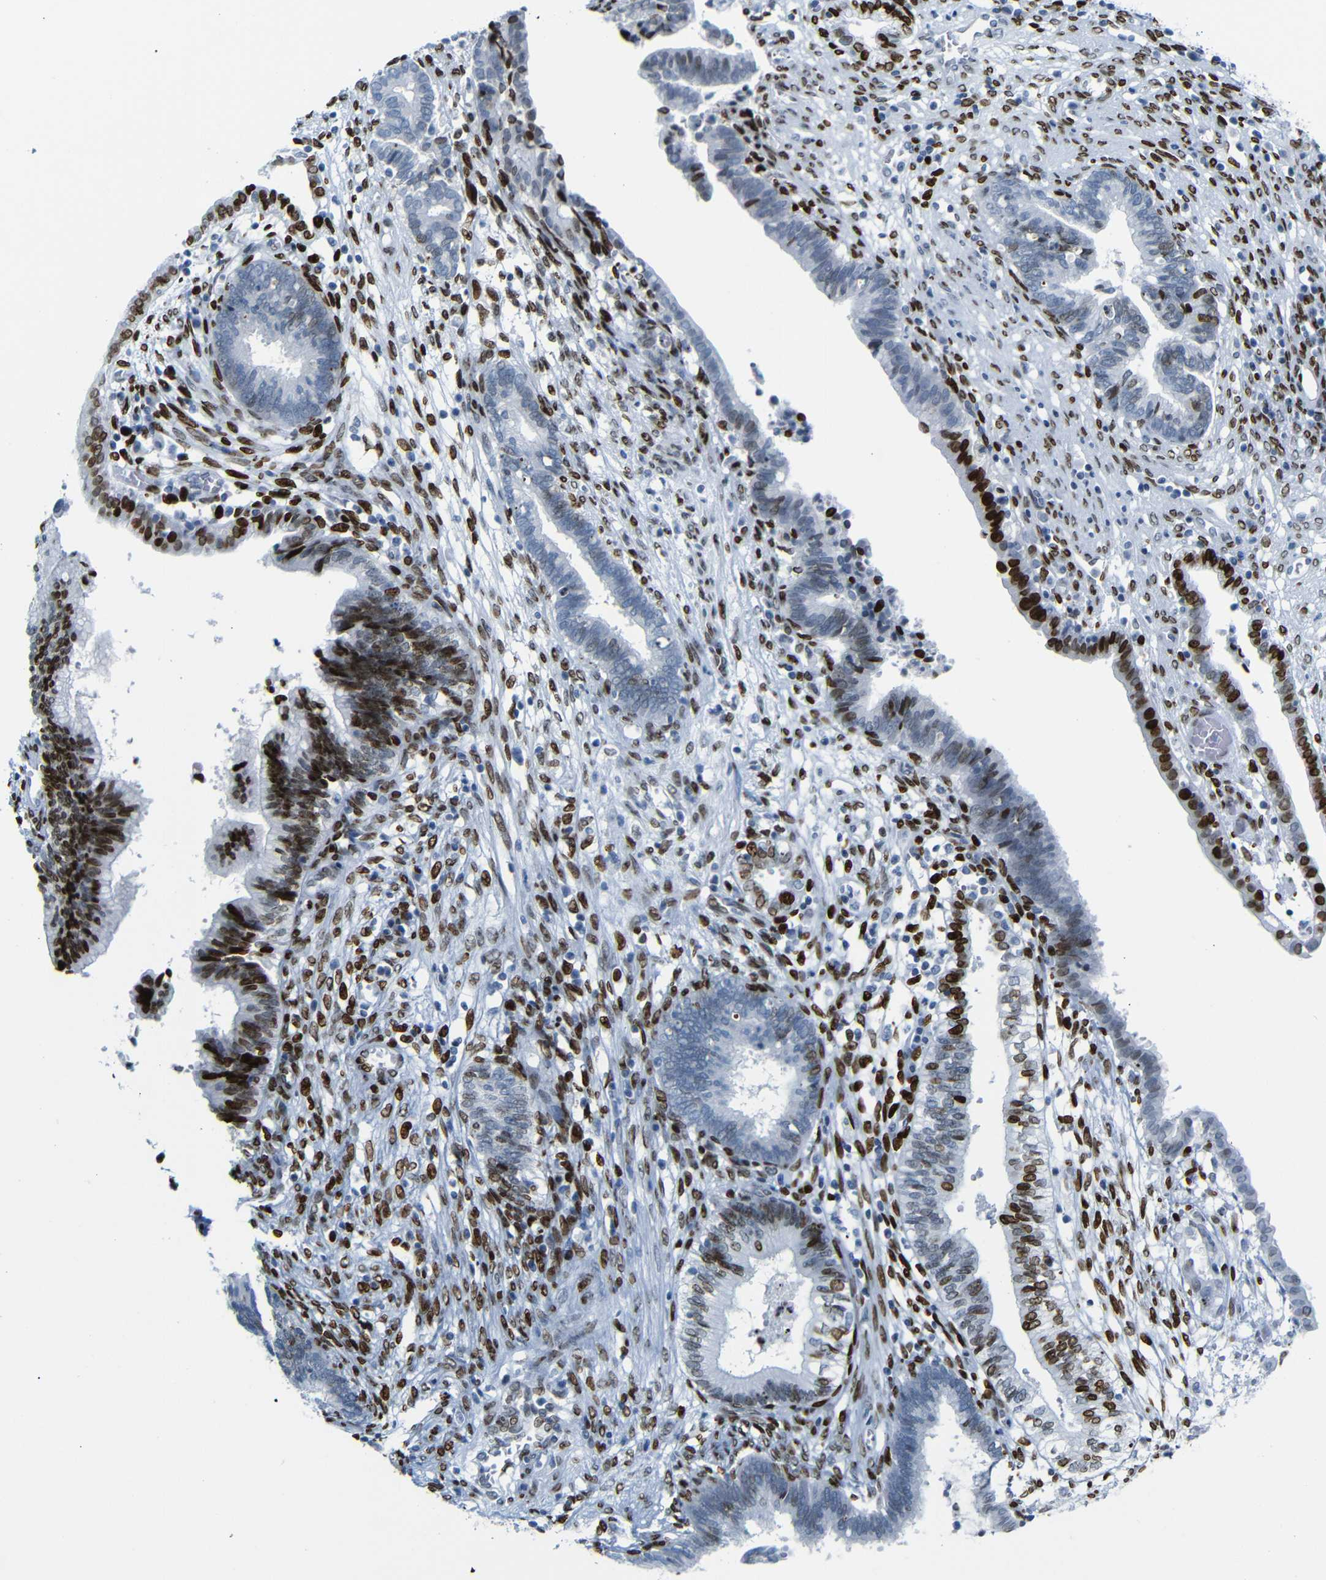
{"staining": {"intensity": "strong", "quantity": ">75%", "location": "nuclear"}, "tissue": "cervical cancer", "cell_type": "Tumor cells", "image_type": "cancer", "snomed": [{"axis": "morphology", "description": "Adenocarcinoma, NOS"}, {"axis": "topography", "description": "Cervix"}], "caption": "A micrograph of human cervical adenocarcinoma stained for a protein demonstrates strong nuclear brown staining in tumor cells.", "gene": "NPIPB15", "patient": {"sex": "female", "age": 44}}